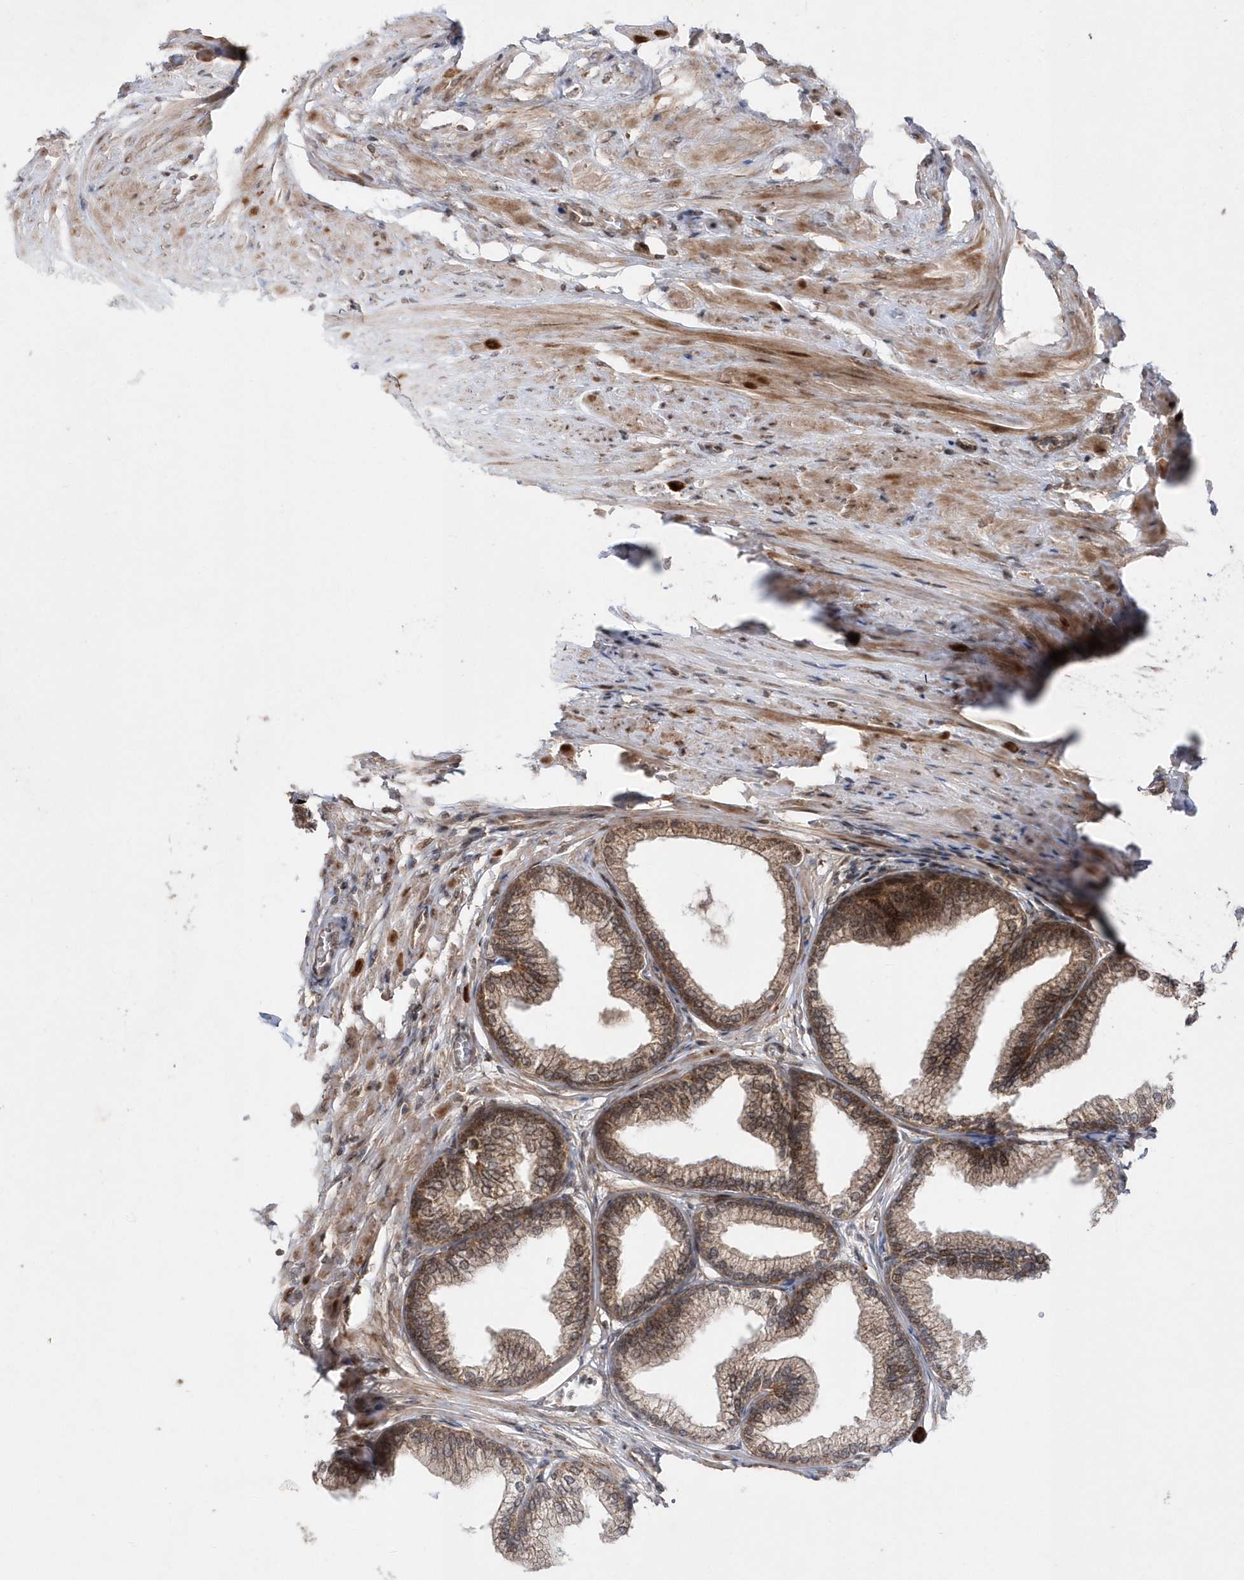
{"staining": {"intensity": "moderate", "quantity": ">75%", "location": "cytoplasmic/membranous"}, "tissue": "prostate", "cell_type": "Glandular cells", "image_type": "normal", "snomed": [{"axis": "morphology", "description": "Normal tissue, NOS"}, {"axis": "morphology", "description": "Urothelial carcinoma, Low grade"}, {"axis": "topography", "description": "Urinary bladder"}, {"axis": "topography", "description": "Prostate"}], "caption": "A brown stain shows moderate cytoplasmic/membranous staining of a protein in glandular cells of unremarkable human prostate. Using DAB (brown) and hematoxylin (blue) stains, captured at high magnification using brightfield microscopy.", "gene": "DALRD3", "patient": {"sex": "male", "age": 60}}